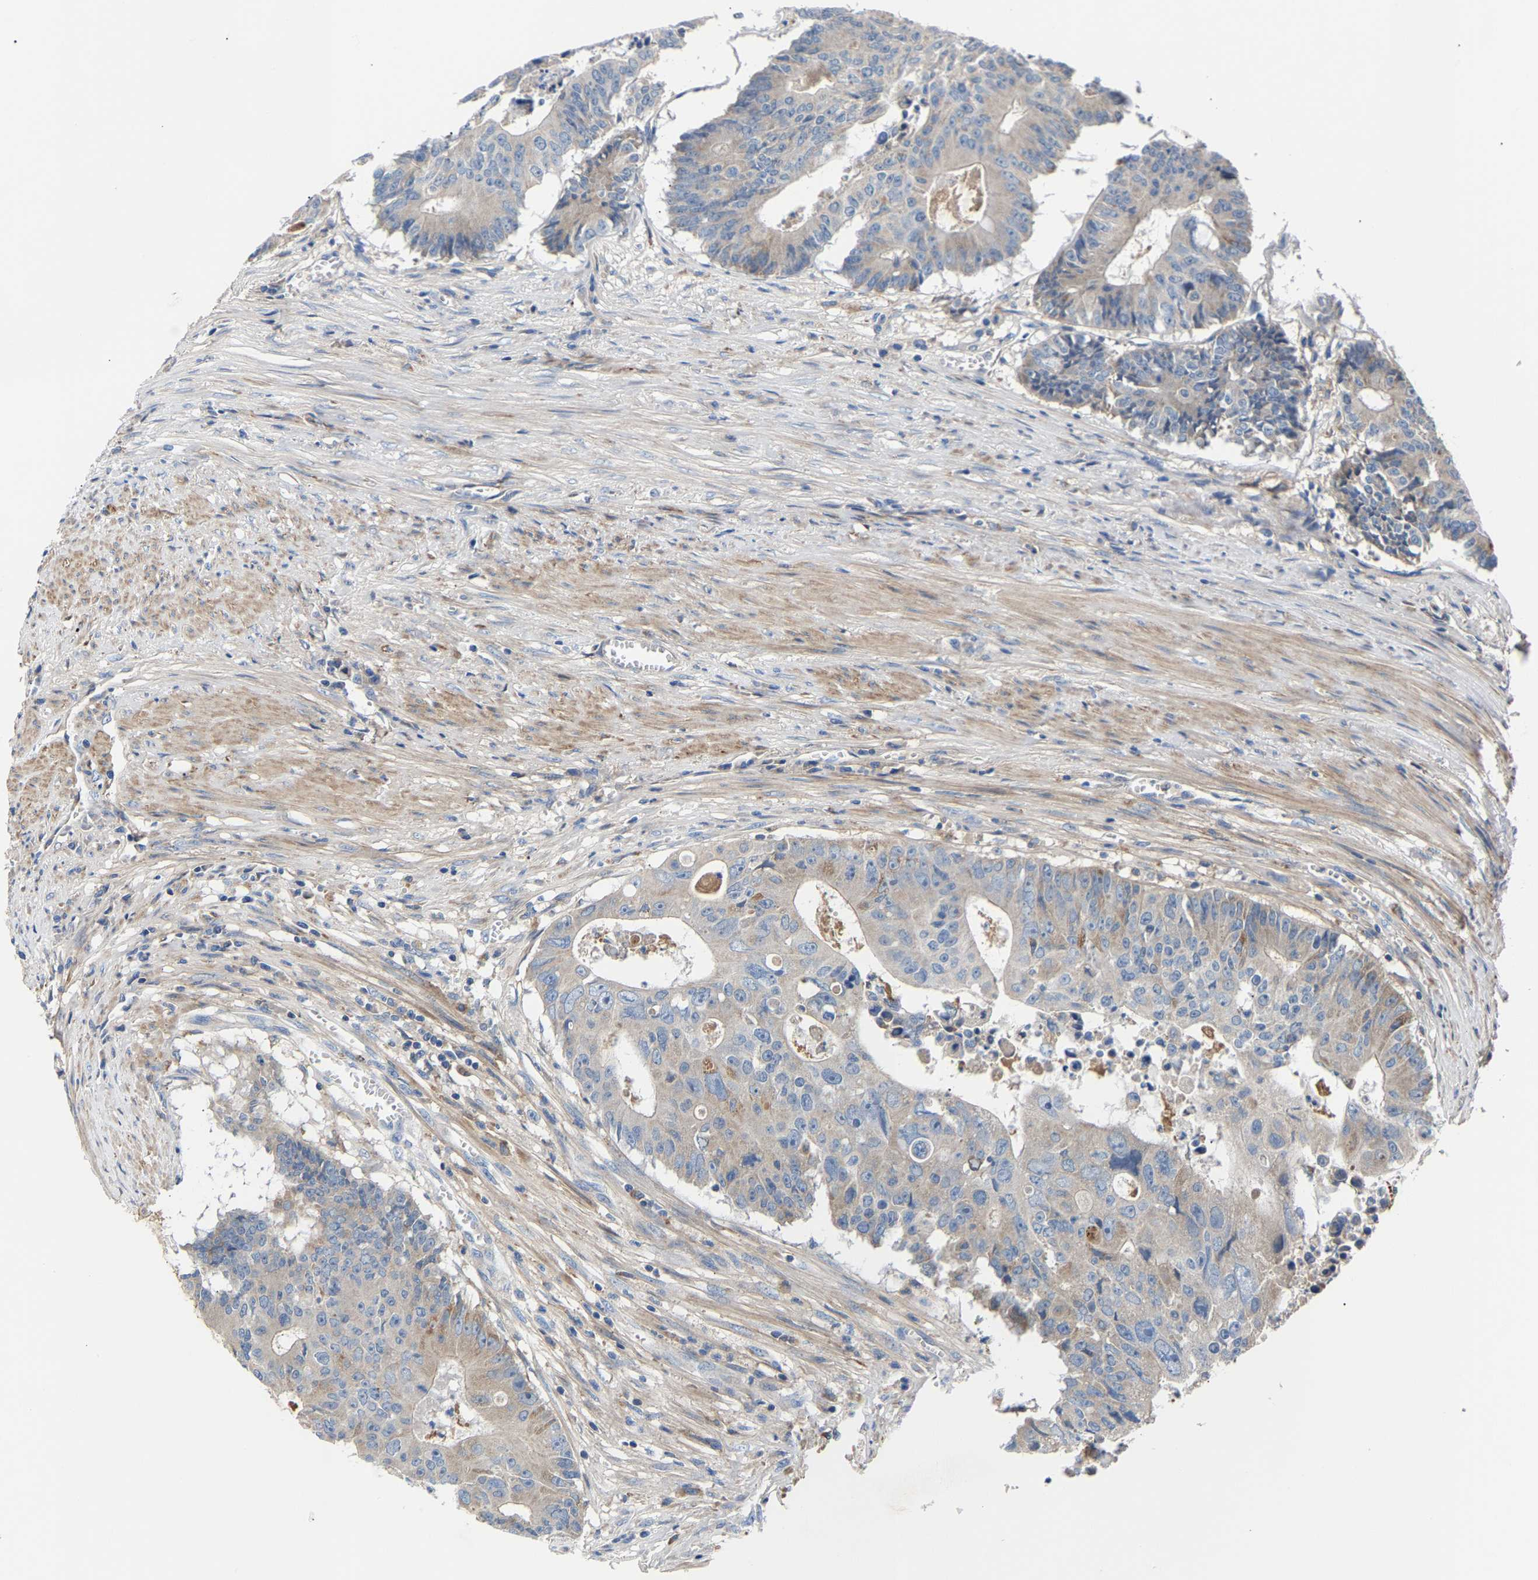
{"staining": {"intensity": "negative", "quantity": "none", "location": "none"}, "tissue": "colorectal cancer", "cell_type": "Tumor cells", "image_type": "cancer", "snomed": [{"axis": "morphology", "description": "Adenocarcinoma, NOS"}, {"axis": "topography", "description": "Colon"}], "caption": "A histopathology image of human colorectal cancer (adenocarcinoma) is negative for staining in tumor cells.", "gene": "CCDC171", "patient": {"sex": "male", "age": 87}}